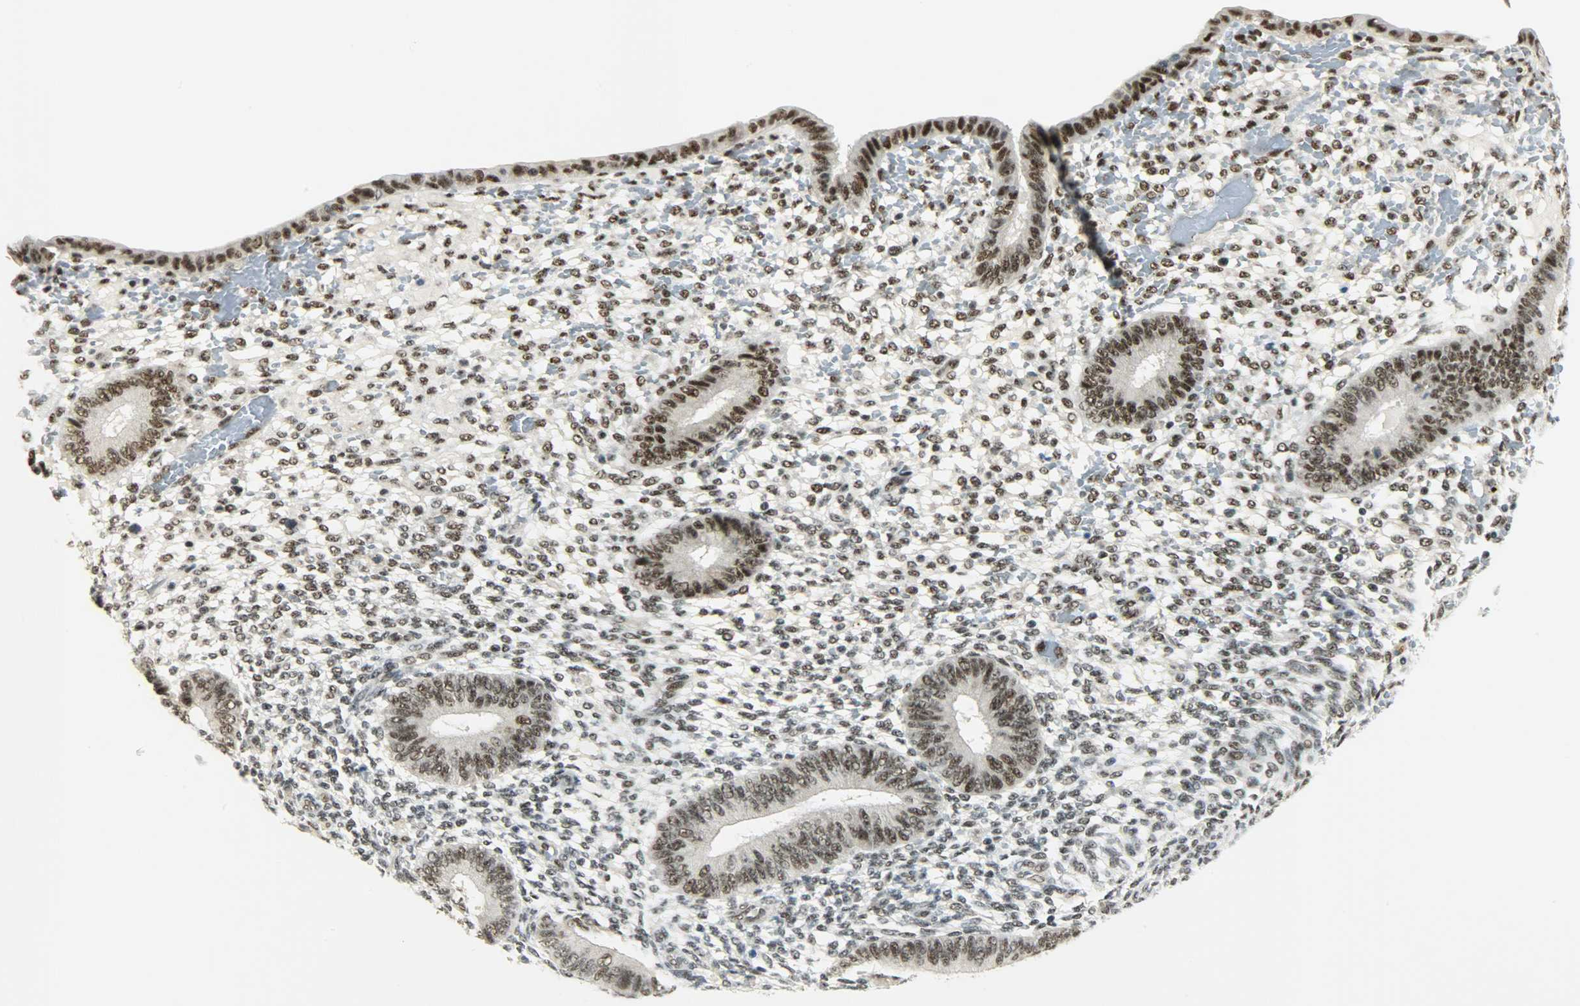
{"staining": {"intensity": "moderate", "quantity": ">75%", "location": "nuclear"}, "tissue": "endometrium", "cell_type": "Cells in endometrial stroma", "image_type": "normal", "snomed": [{"axis": "morphology", "description": "Normal tissue, NOS"}, {"axis": "topography", "description": "Endometrium"}], "caption": "A histopathology image of human endometrium stained for a protein shows moderate nuclear brown staining in cells in endometrial stroma. The staining is performed using DAB brown chromogen to label protein expression. The nuclei are counter-stained blue using hematoxylin.", "gene": "SUGP1", "patient": {"sex": "female", "age": 42}}